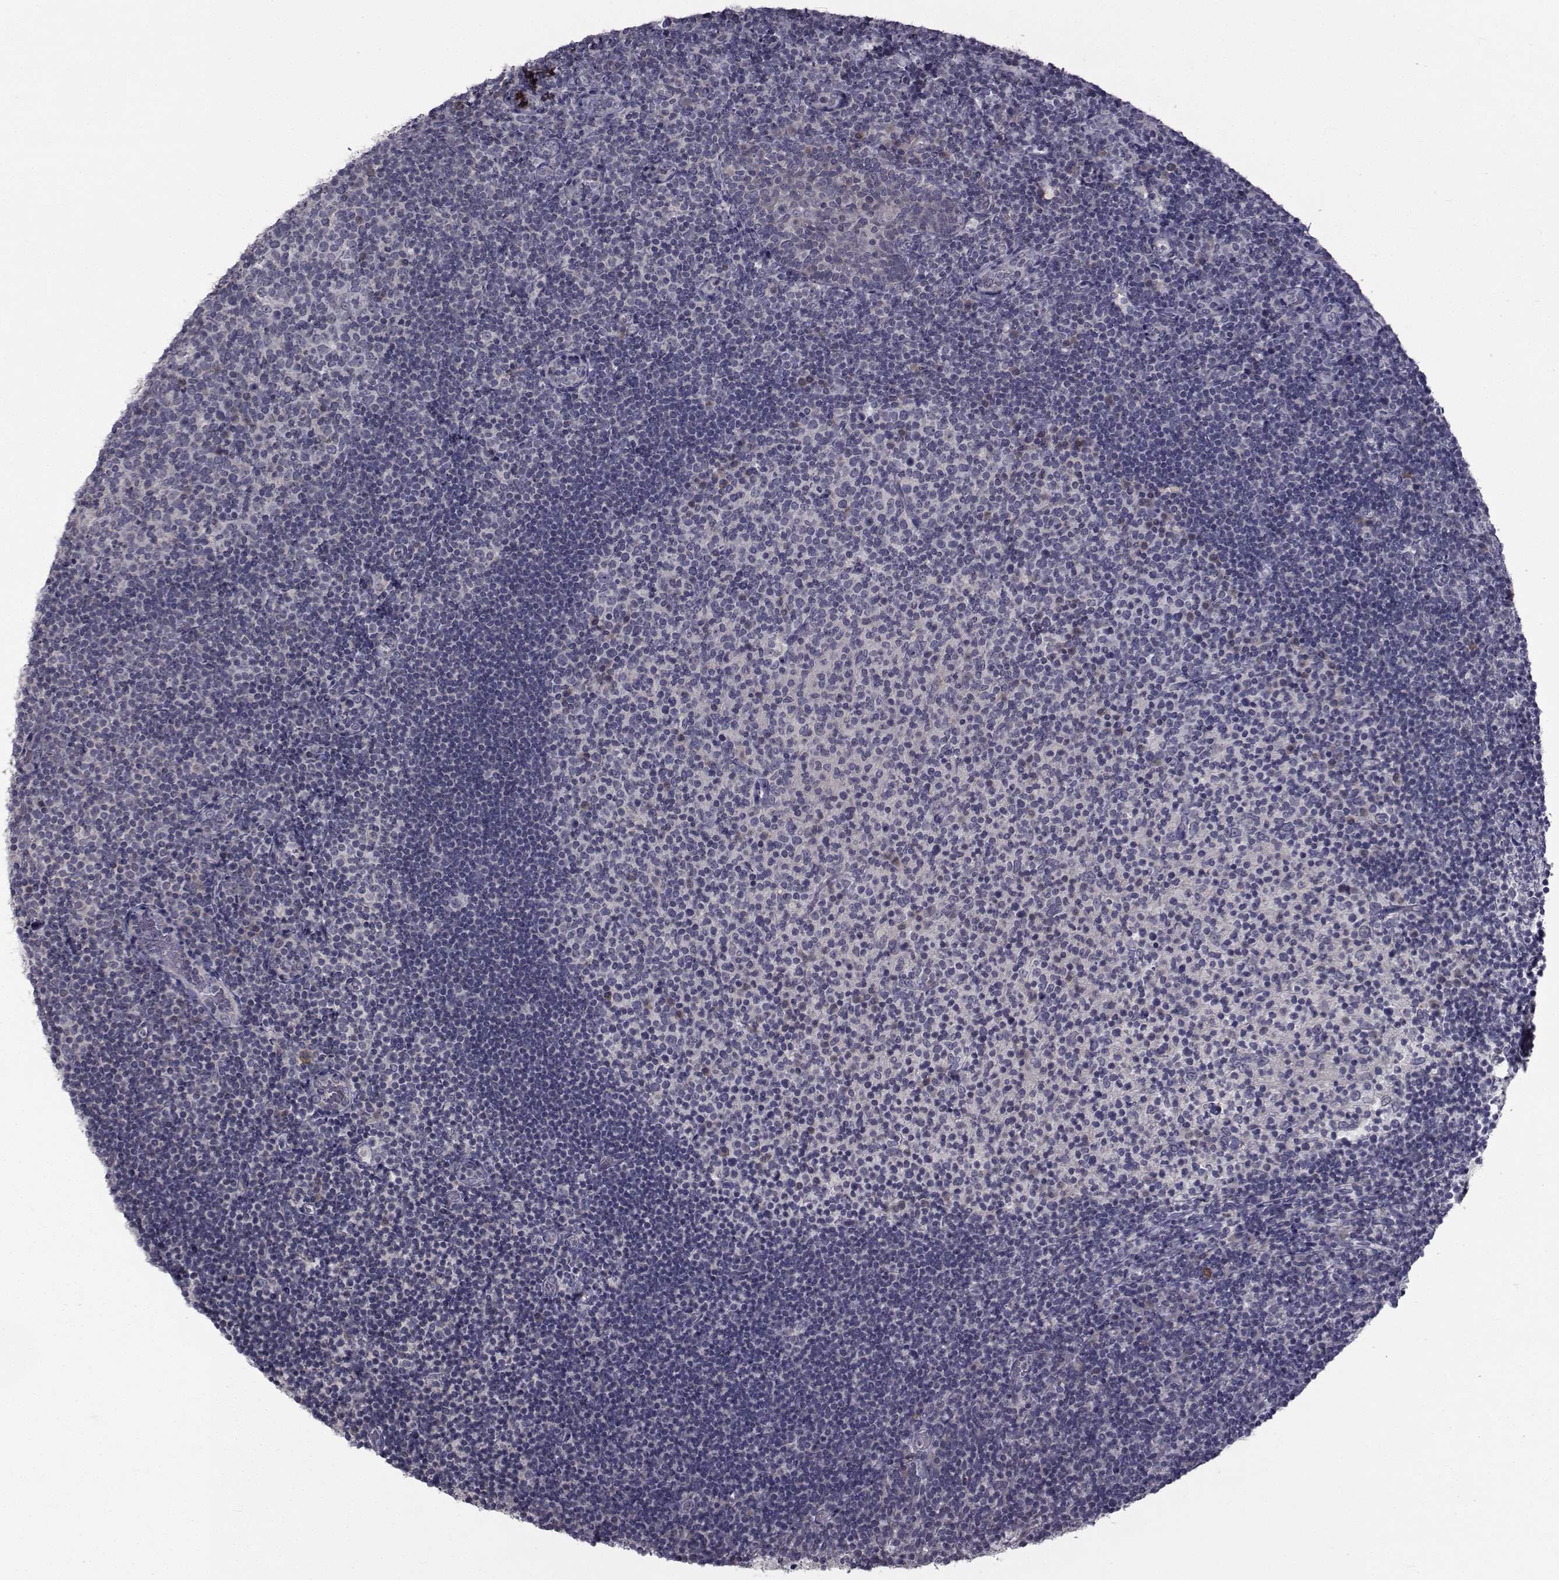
{"staining": {"intensity": "negative", "quantity": "none", "location": "none"}, "tissue": "tonsil", "cell_type": "Germinal center cells", "image_type": "normal", "snomed": [{"axis": "morphology", "description": "Normal tissue, NOS"}, {"axis": "topography", "description": "Tonsil"}], "caption": "Image shows no protein positivity in germinal center cells of normal tonsil.", "gene": "FDXR", "patient": {"sex": "female", "age": 10}}